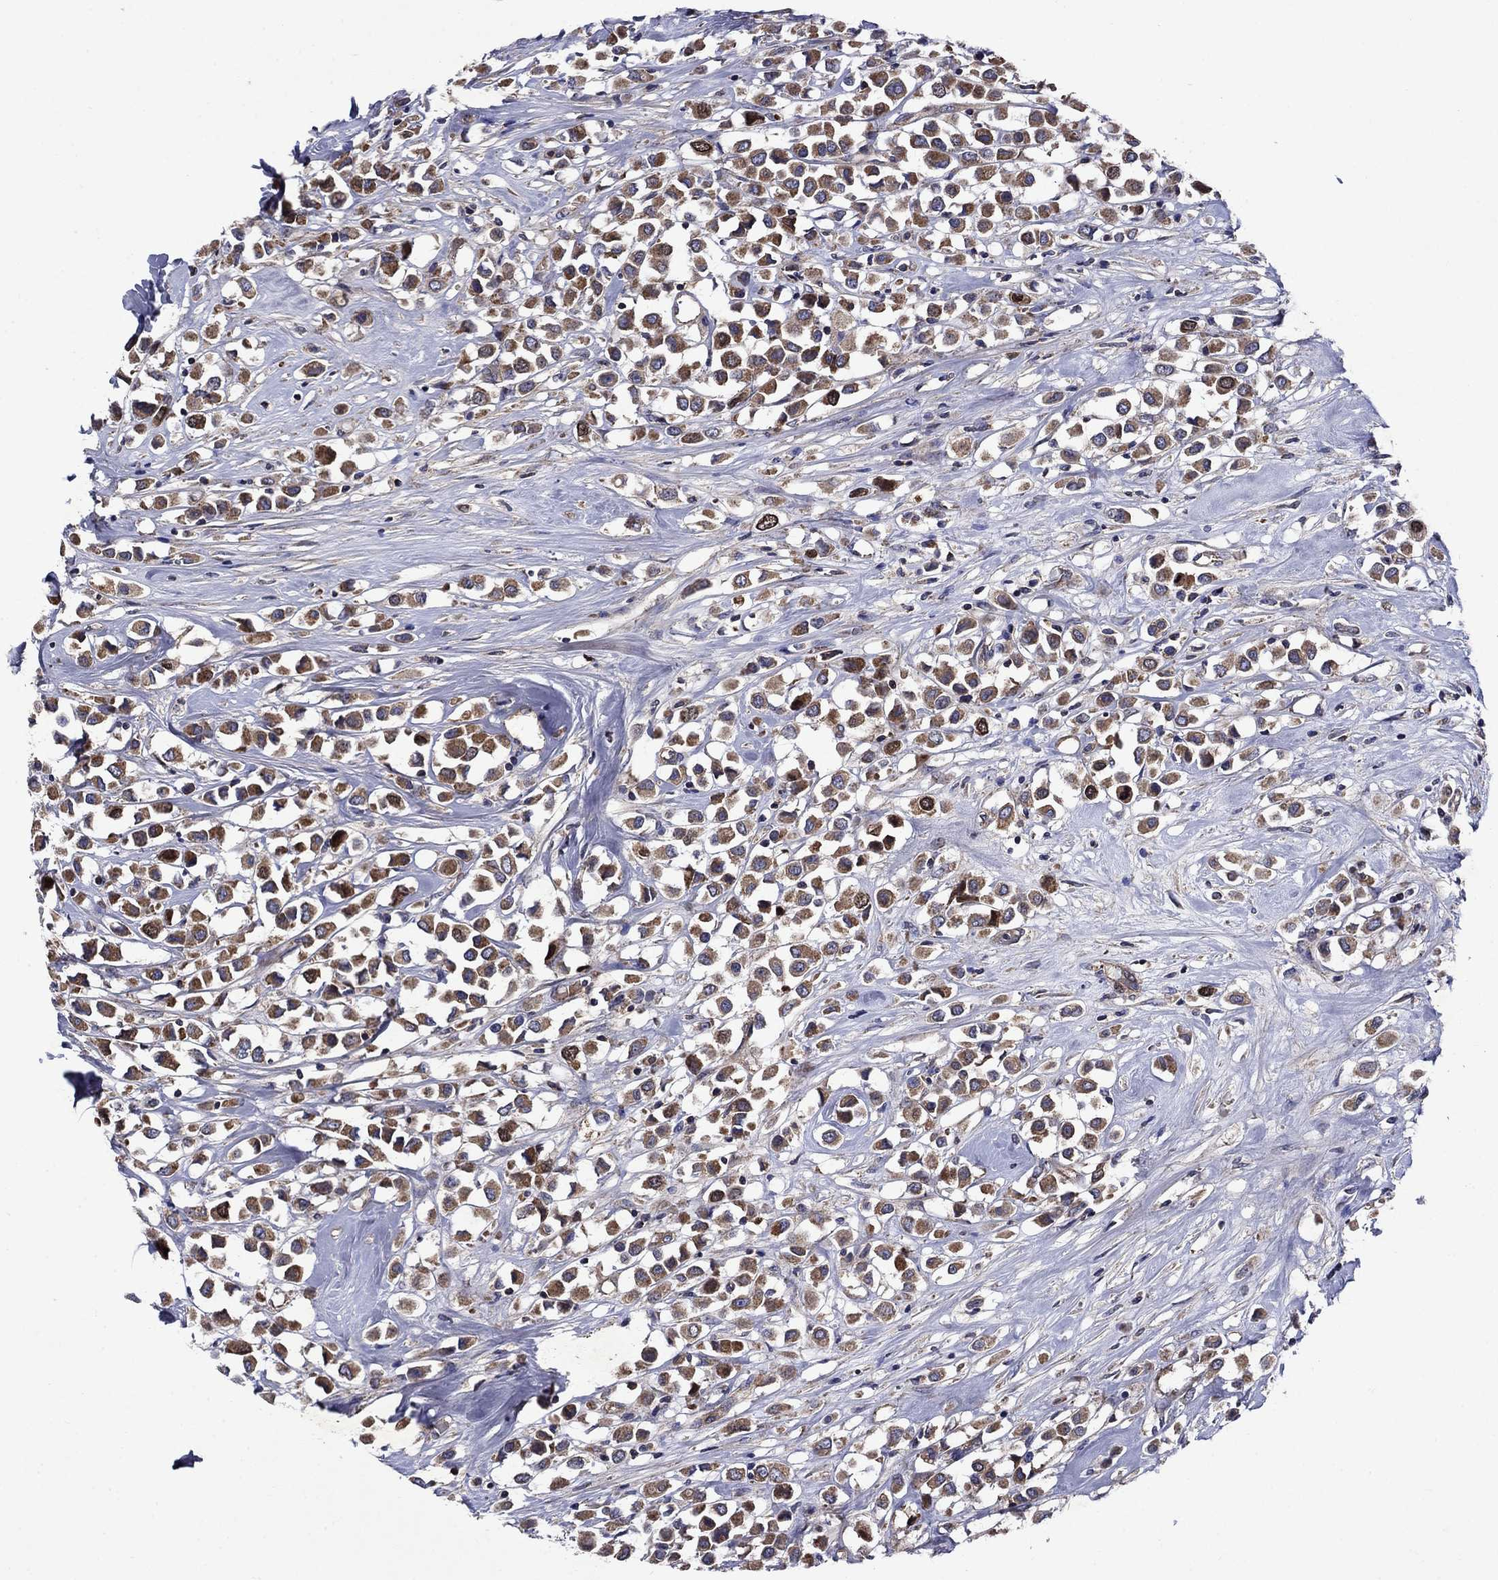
{"staining": {"intensity": "strong", "quantity": ">75%", "location": "cytoplasmic/membranous"}, "tissue": "breast cancer", "cell_type": "Tumor cells", "image_type": "cancer", "snomed": [{"axis": "morphology", "description": "Duct carcinoma"}, {"axis": "topography", "description": "Breast"}], "caption": "Protein staining by immunohistochemistry (IHC) demonstrates strong cytoplasmic/membranous staining in about >75% of tumor cells in breast cancer (intraductal carcinoma).", "gene": "KIF22", "patient": {"sex": "female", "age": 61}}